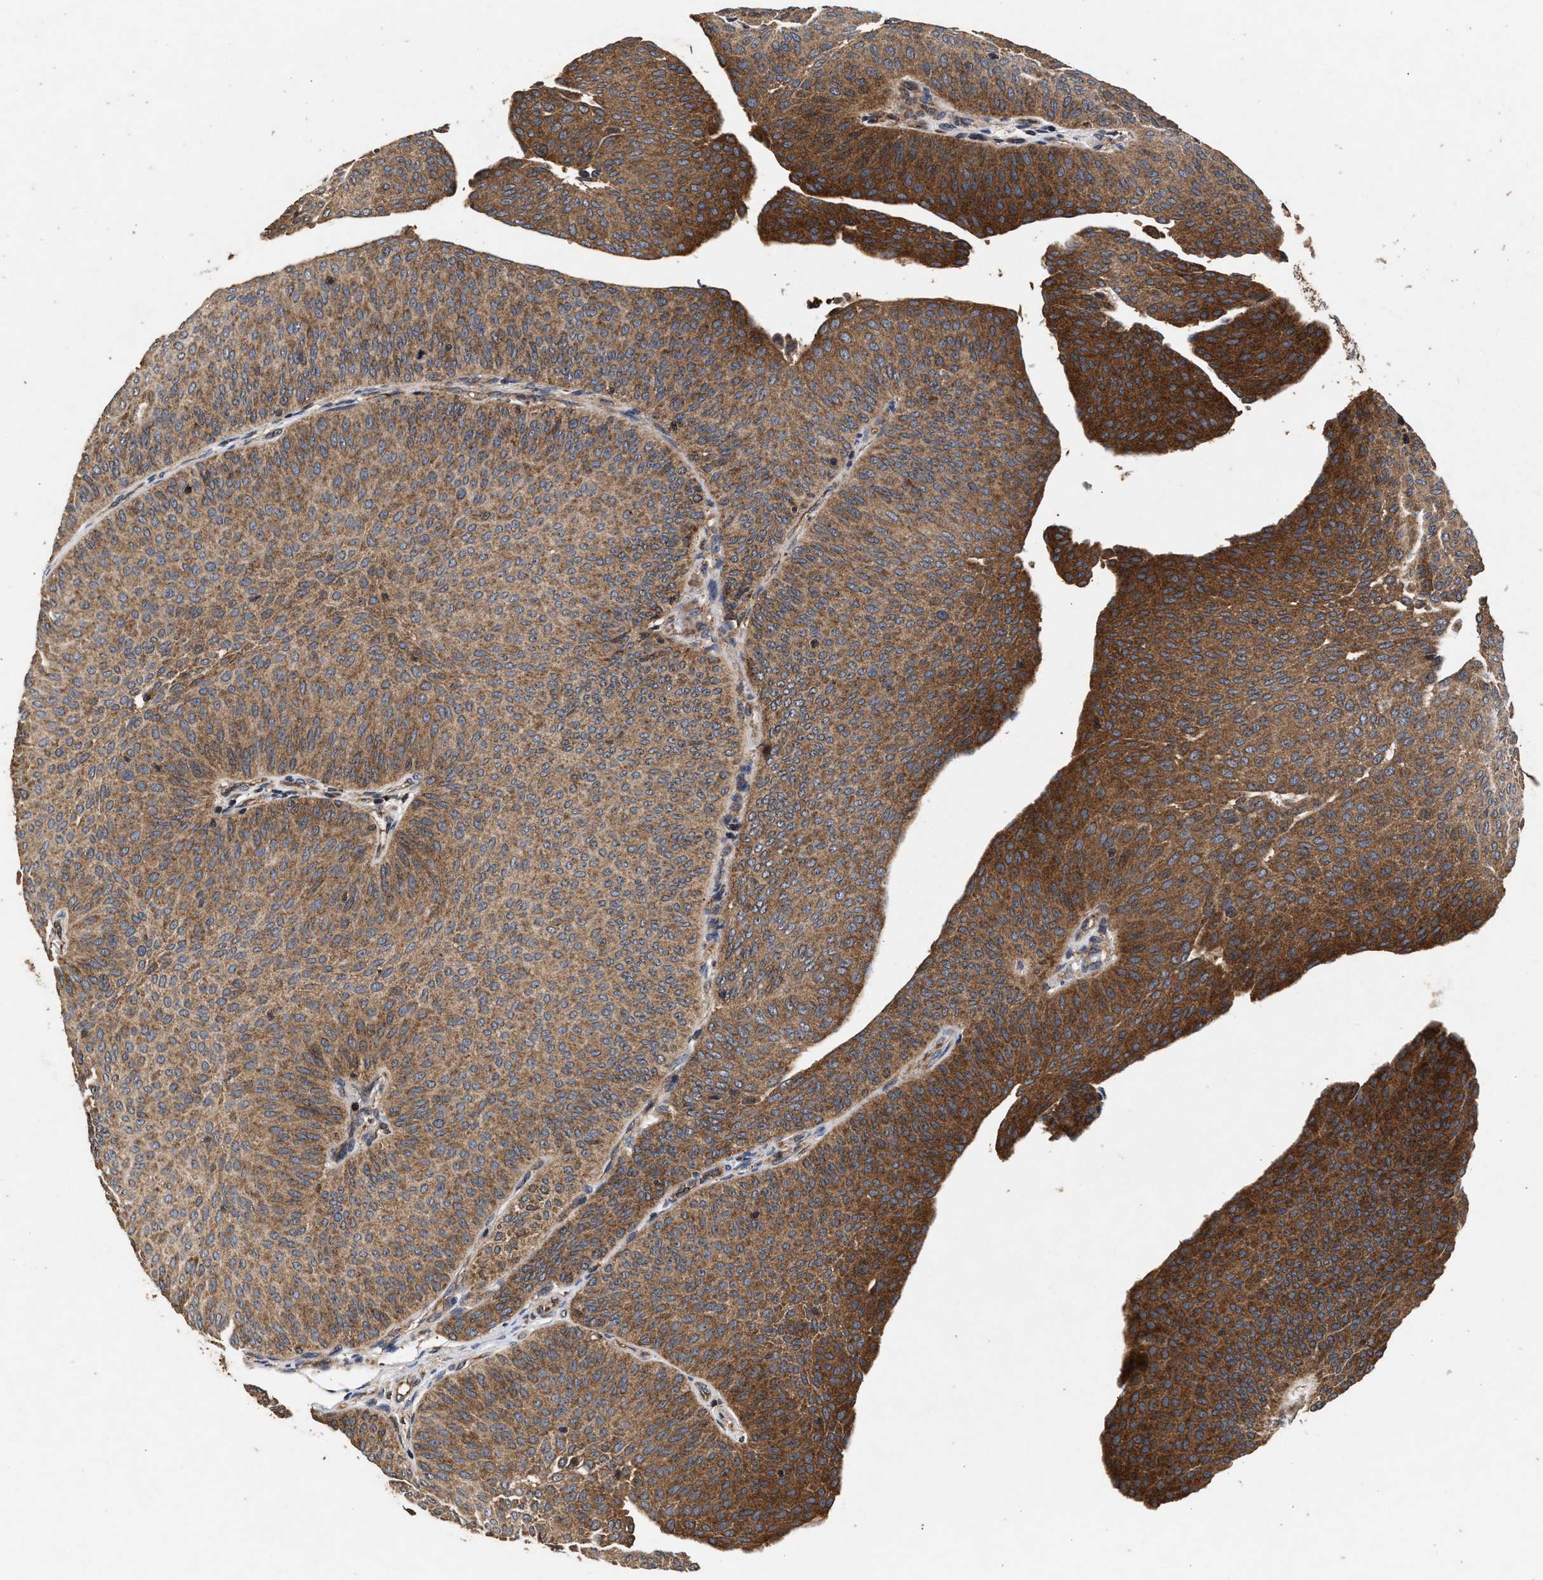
{"staining": {"intensity": "moderate", "quantity": ">75%", "location": "cytoplasmic/membranous"}, "tissue": "urothelial cancer", "cell_type": "Tumor cells", "image_type": "cancer", "snomed": [{"axis": "morphology", "description": "Urothelial carcinoma, Low grade"}, {"axis": "topography", "description": "Urinary bladder"}], "caption": "High-magnification brightfield microscopy of urothelial carcinoma (low-grade) stained with DAB (3,3'-diaminobenzidine) (brown) and counterstained with hematoxylin (blue). tumor cells exhibit moderate cytoplasmic/membranous positivity is appreciated in approximately>75% of cells.", "gene": "NFKB2", "patient": {"sex": "female", "age": 60}}